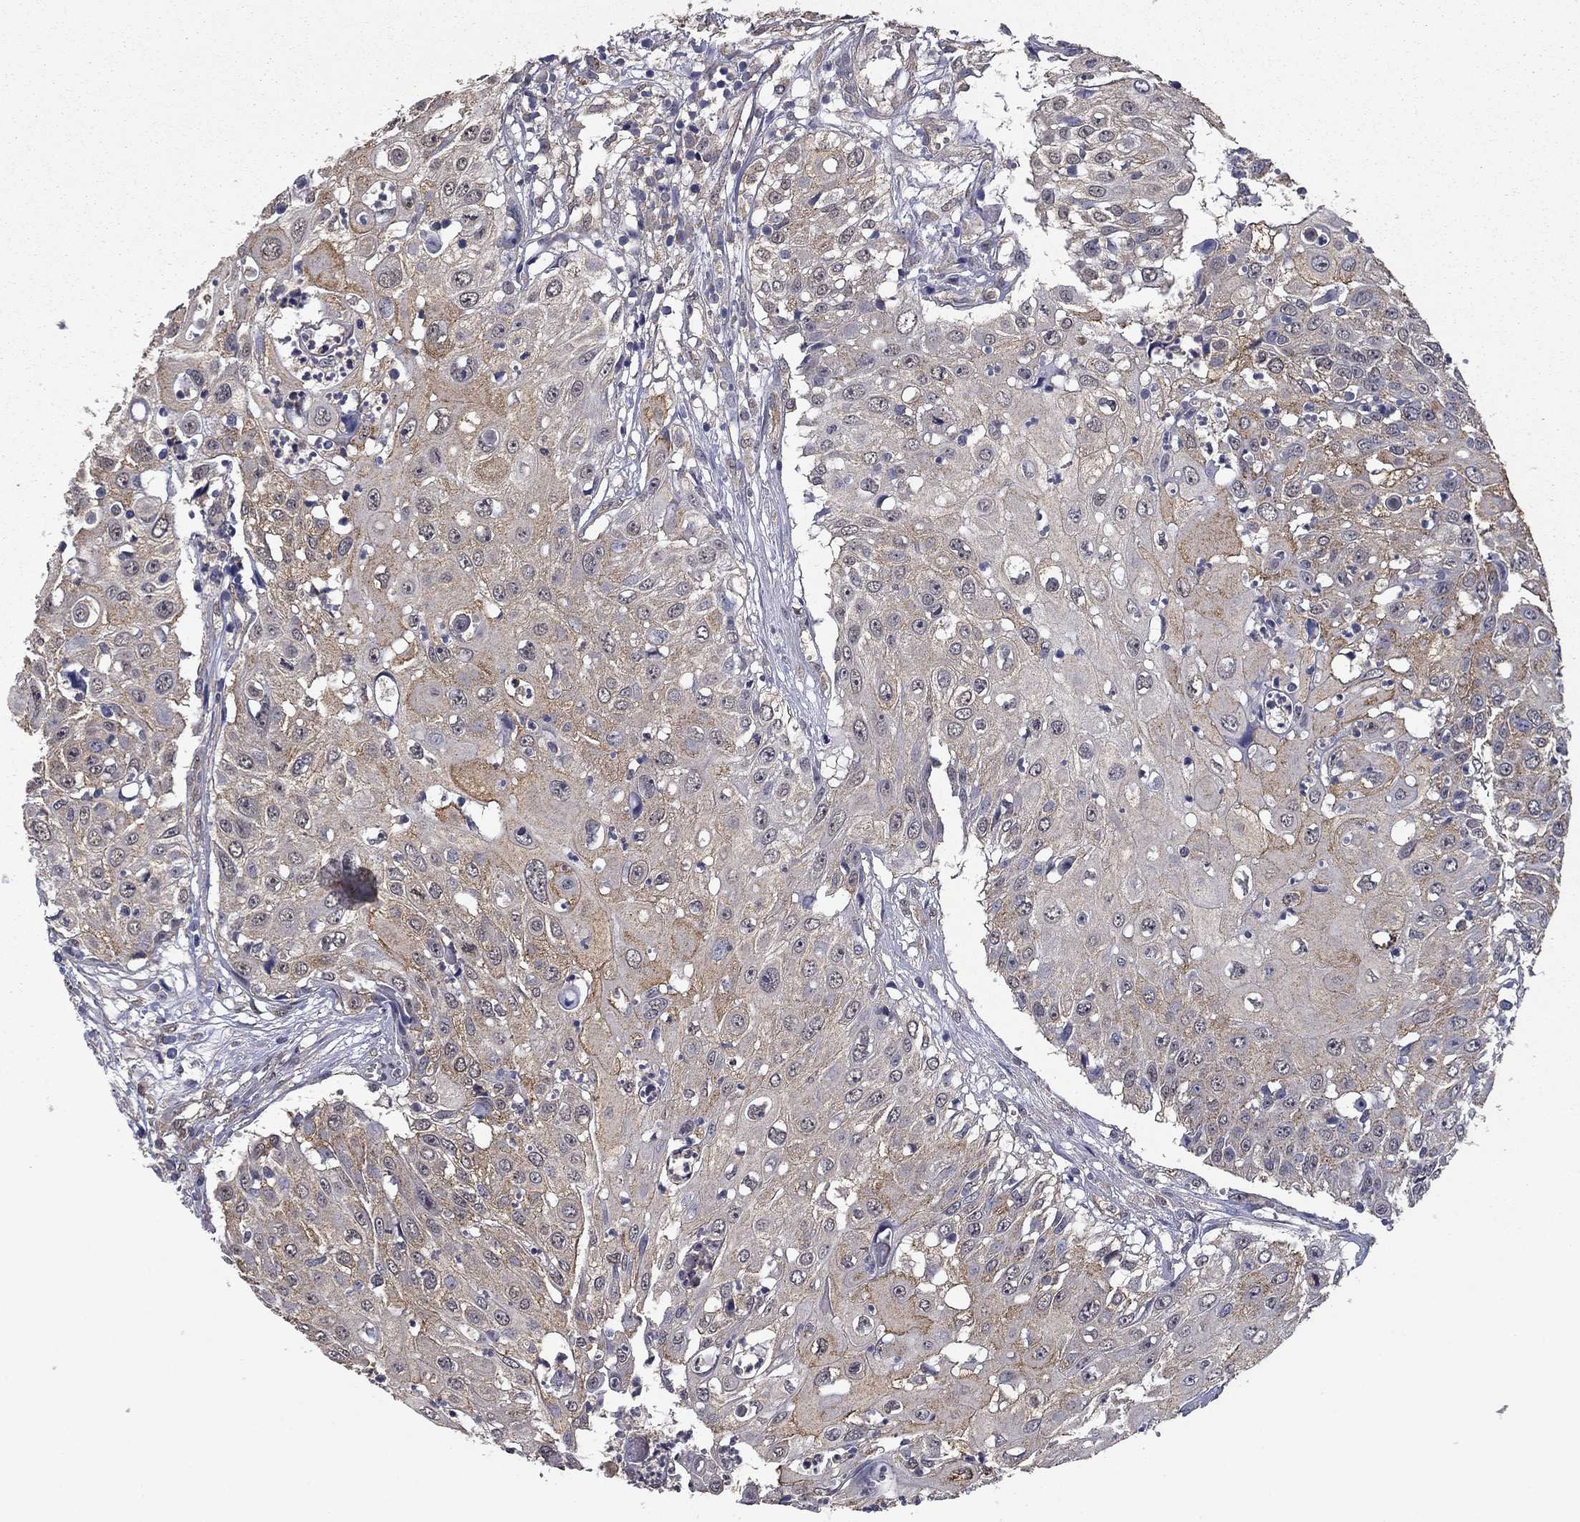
{"staining": {"intensity": "negative", "quantity": "none", "location": "none"}, "tissue": "urothelial cancer", "cell_type": "Tumor cells", "image_type": "cancer", "snomed": [{"axis": "morphology", "description": "Urothelial carcinoma, High grade"}, {"axis": "topography", "description": "Urinary bladder"}], "caption": "There is no significant expression in tumor cells of urothelial cancer.", "gene": "MFAP3L", "patient": {"sex": "female", "age": 79}}